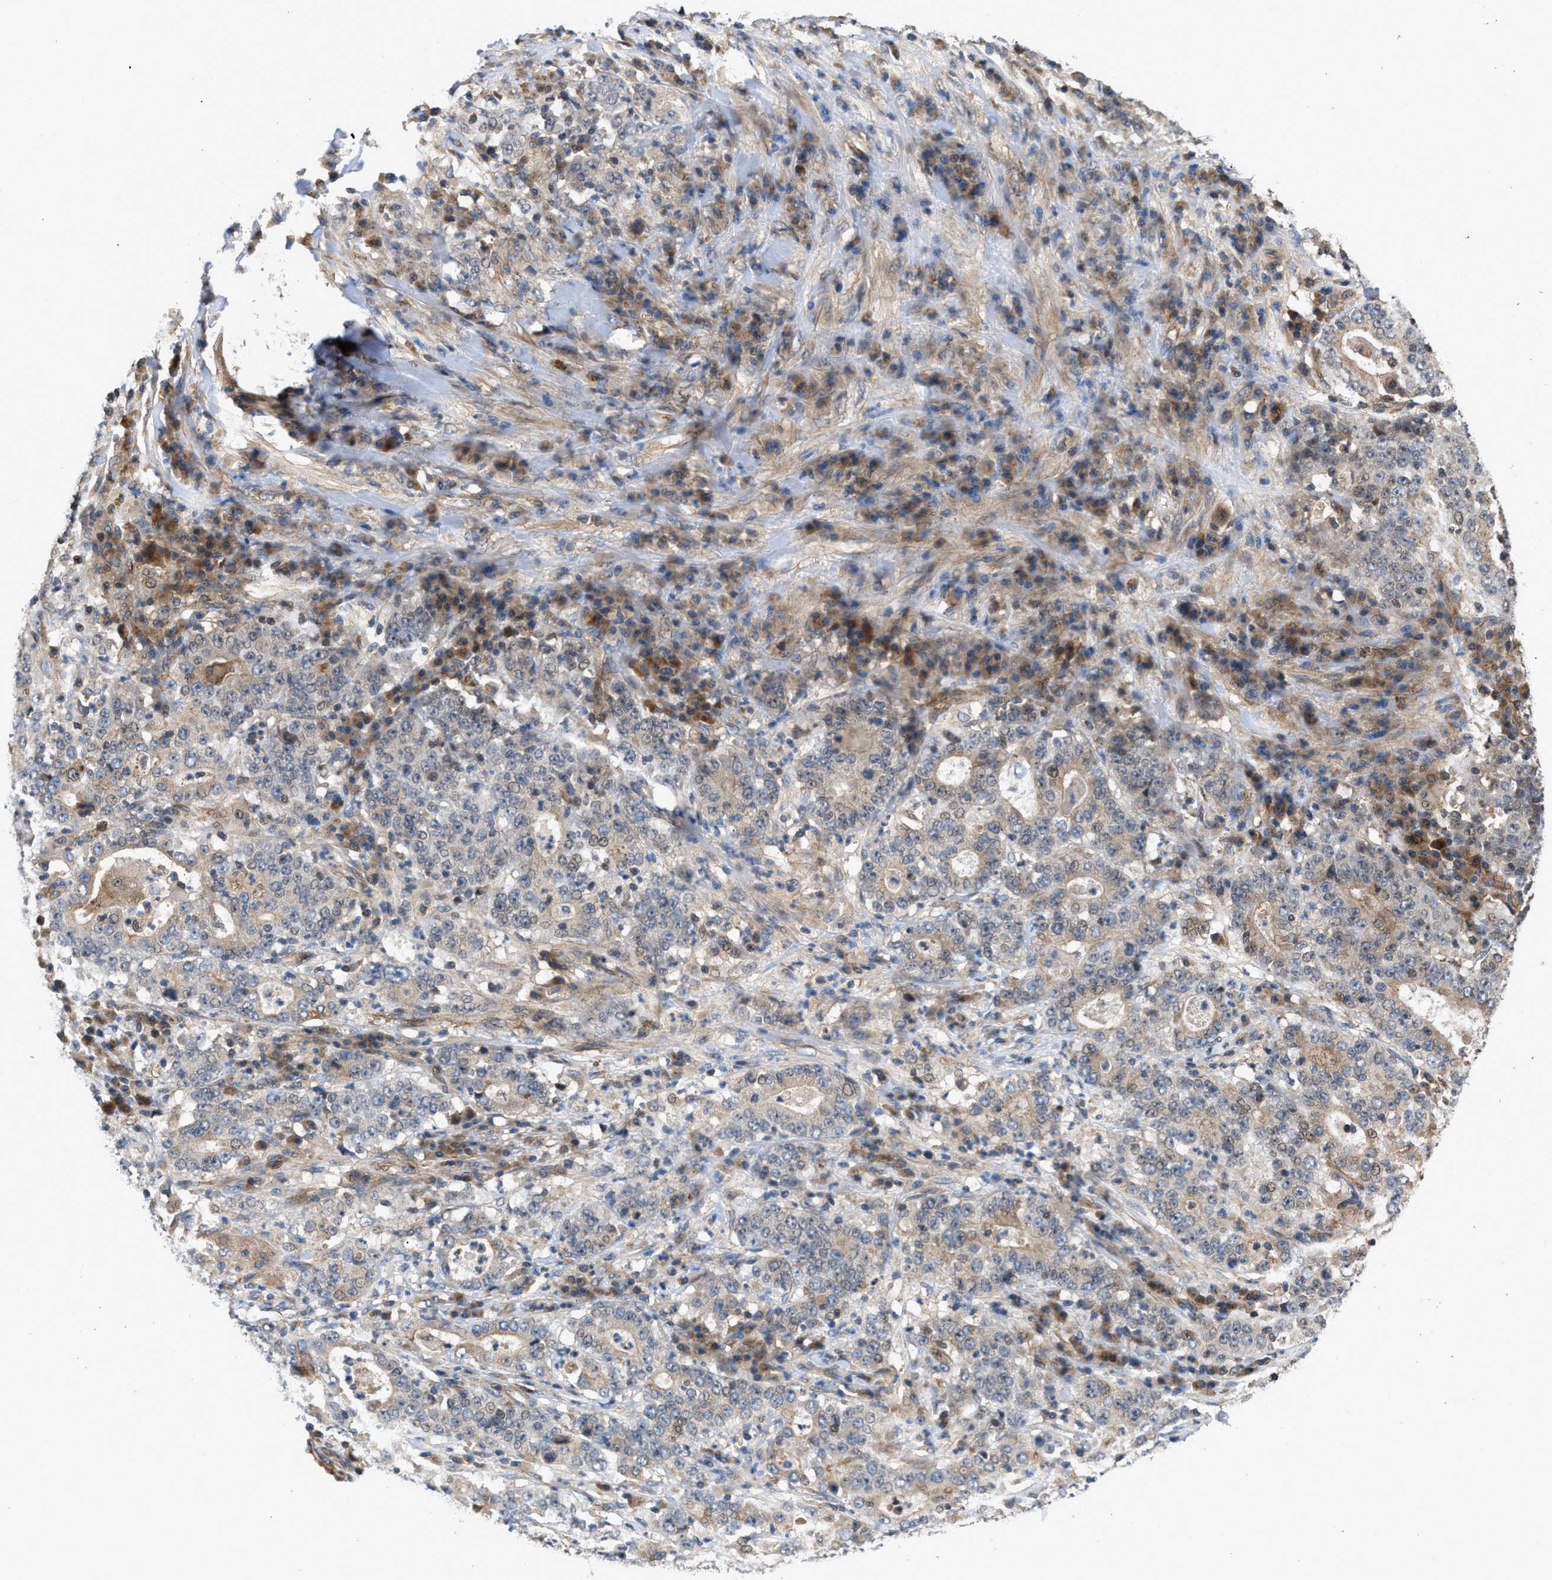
{"staining": {"intensity": "weak", "quantity": "25%-75%", "location": "cytoplasmic/membranous"}, "tissue": "stomach cancer", "cell_type": "Tumor cells", "image_type": "cancer", "snomed": [{"axis": "morphology", "description": "Normal tissue, NOS"}, {"axis": "morphology", "description": "Adenocarcinoma, NOS"}, {"axis": "topography", "description": "Stomach, upper"}, {"axis": "topography", "description": "Stomach"}], "caption": "High-magnification brightfield microscopy of adenocarcinoma (stomach) stained with DAB (3,3'-diaminobenzidine) (brown) and counterstained with hematoxylin (blue). tumor cells exhibit weak cytoplasmic/membranous expression is identified in approximately25%-75% of cells.", "gene": "GPATCH2L", "patient": {"sex": "male", "age": 59}}